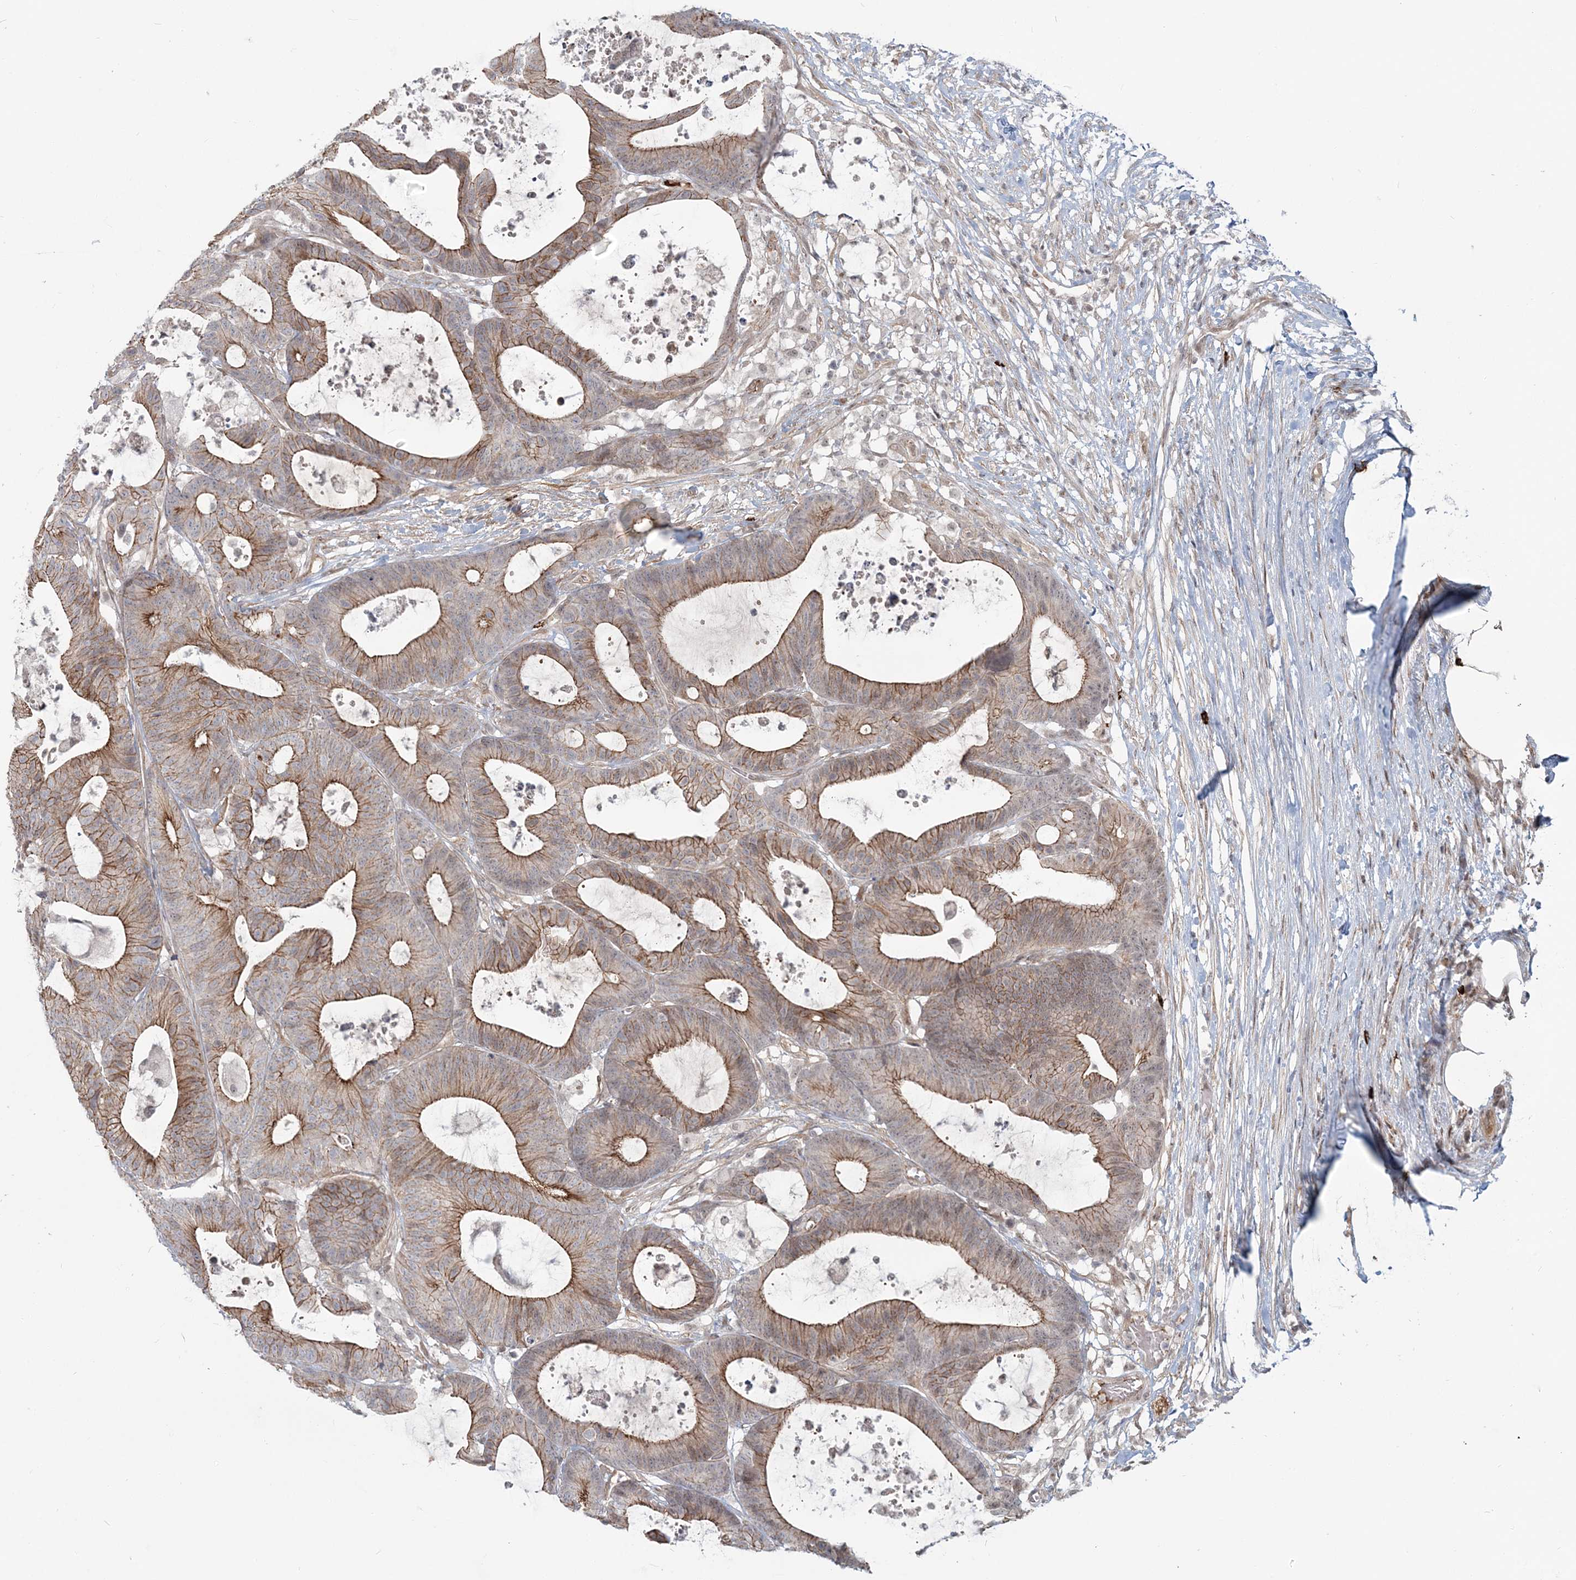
{"staining": {"intensity": "moderate", "quantity": ">75%", "location": "cytoplasmic/membranous"}, "tissue": "colorectal cancer", "cell_type": "Tumor cells", "image_type": "cancer", "snomed": [{"axis": "morphology", "description": "Adenocarcinoma, NOS"}, {"axis": "topography", "description": "Colon"}], "caption": "Colorectal cancer stained with a protein marker shows moderate staining in tumor cells.", "gene": "SH3PXD2A", "patient": {"sex": "female", "age": 84}}